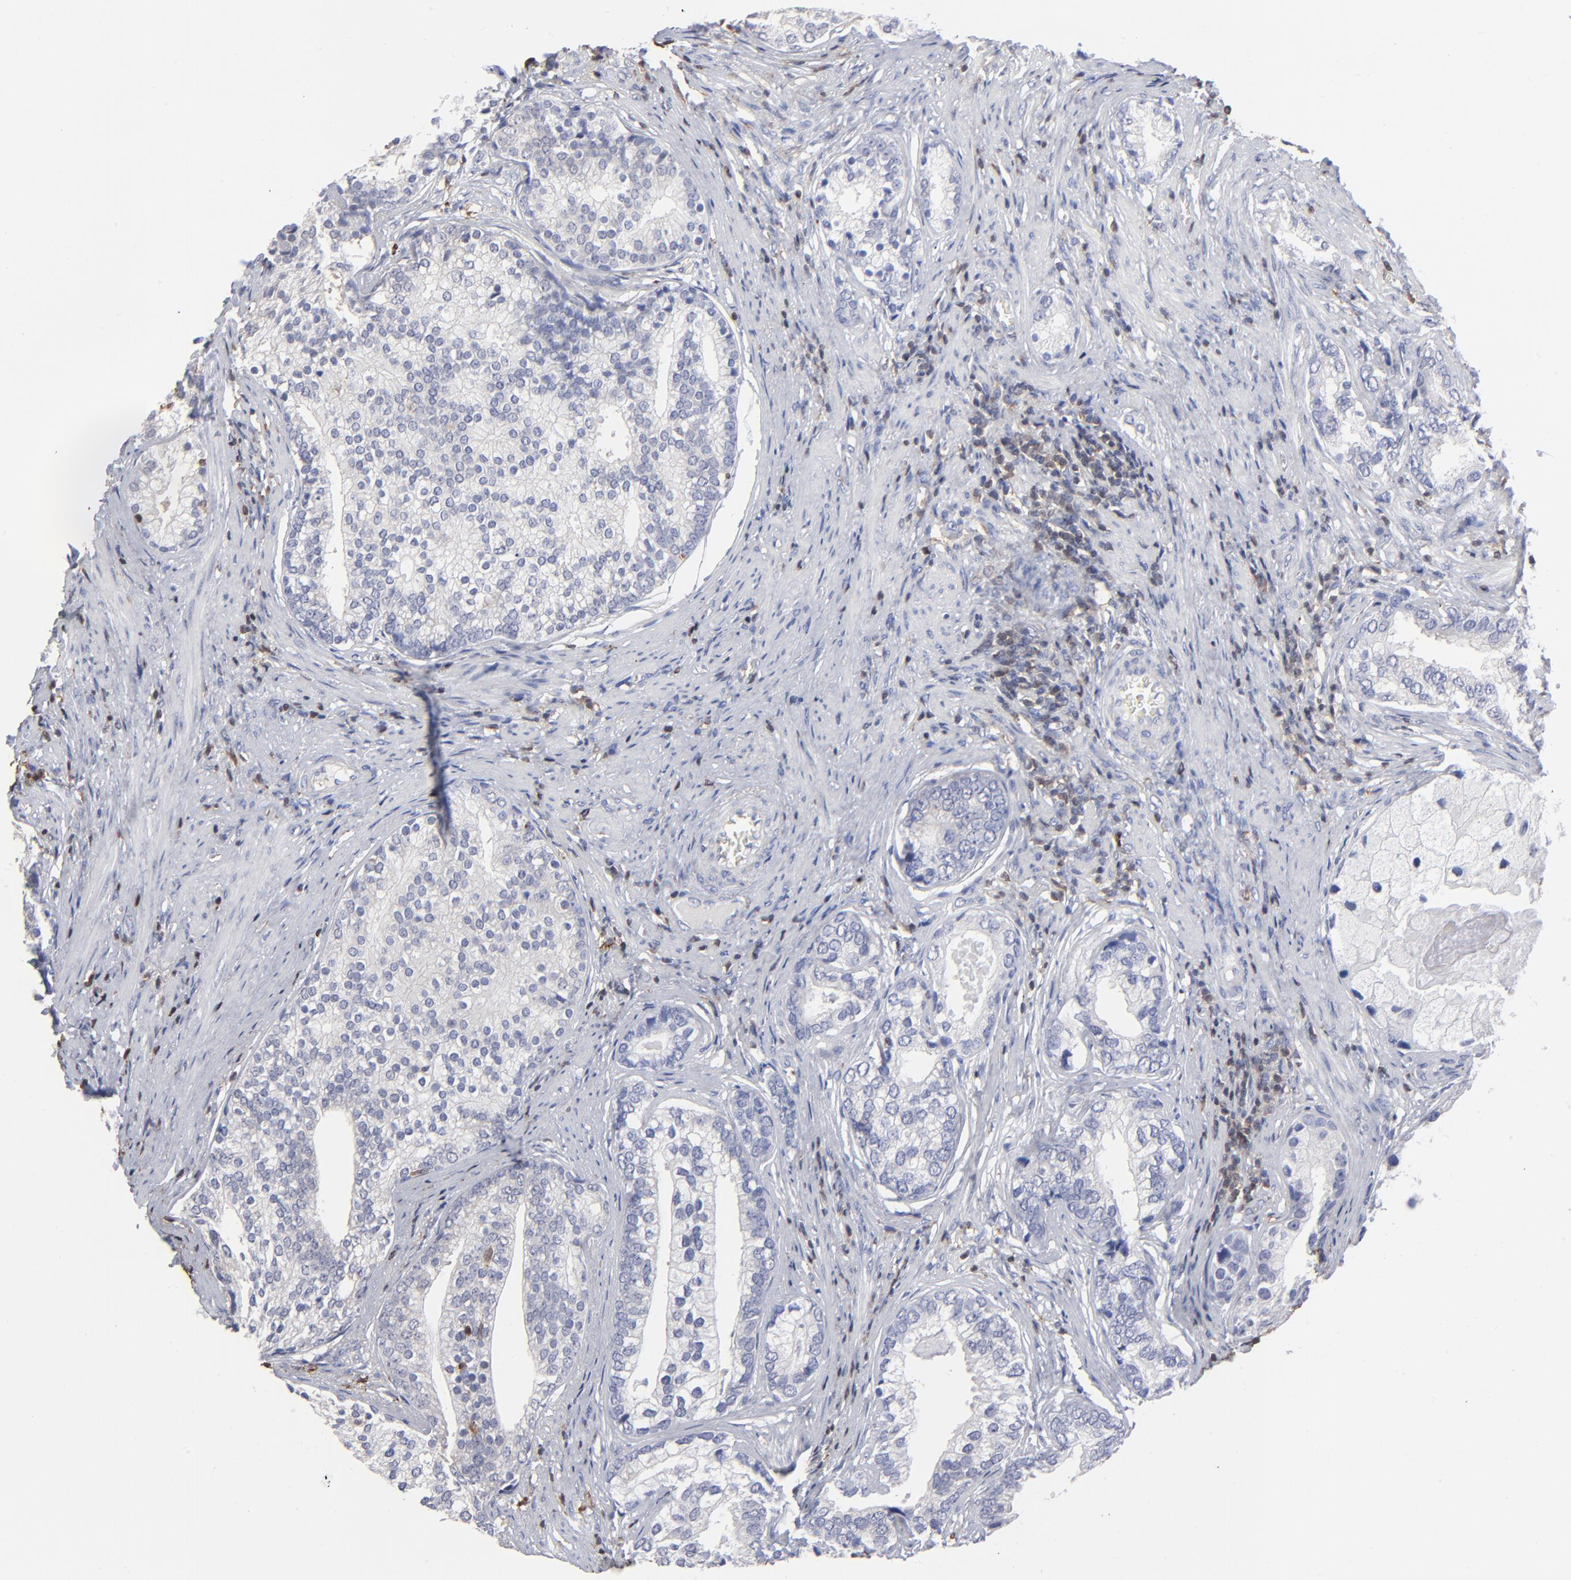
{"staining": {"intensity": "negative", "quantity": "none", "location": "none"}, "tissue": "prostate cancer", "cell_type": "Tumor cells", "image_type": "cancer", "snomed": [{"axis": "morphology", "description": "Adenocarcinoma, Low grade"}, {"axis": "topography", "description": "Prostate"}], "caption": "Tumor cells are negative for brown protein staining in prostate cancer (low-grade adenocarcinoma).", "gene": "TBXT", "patient": {"sex": "male", "age": 71}}